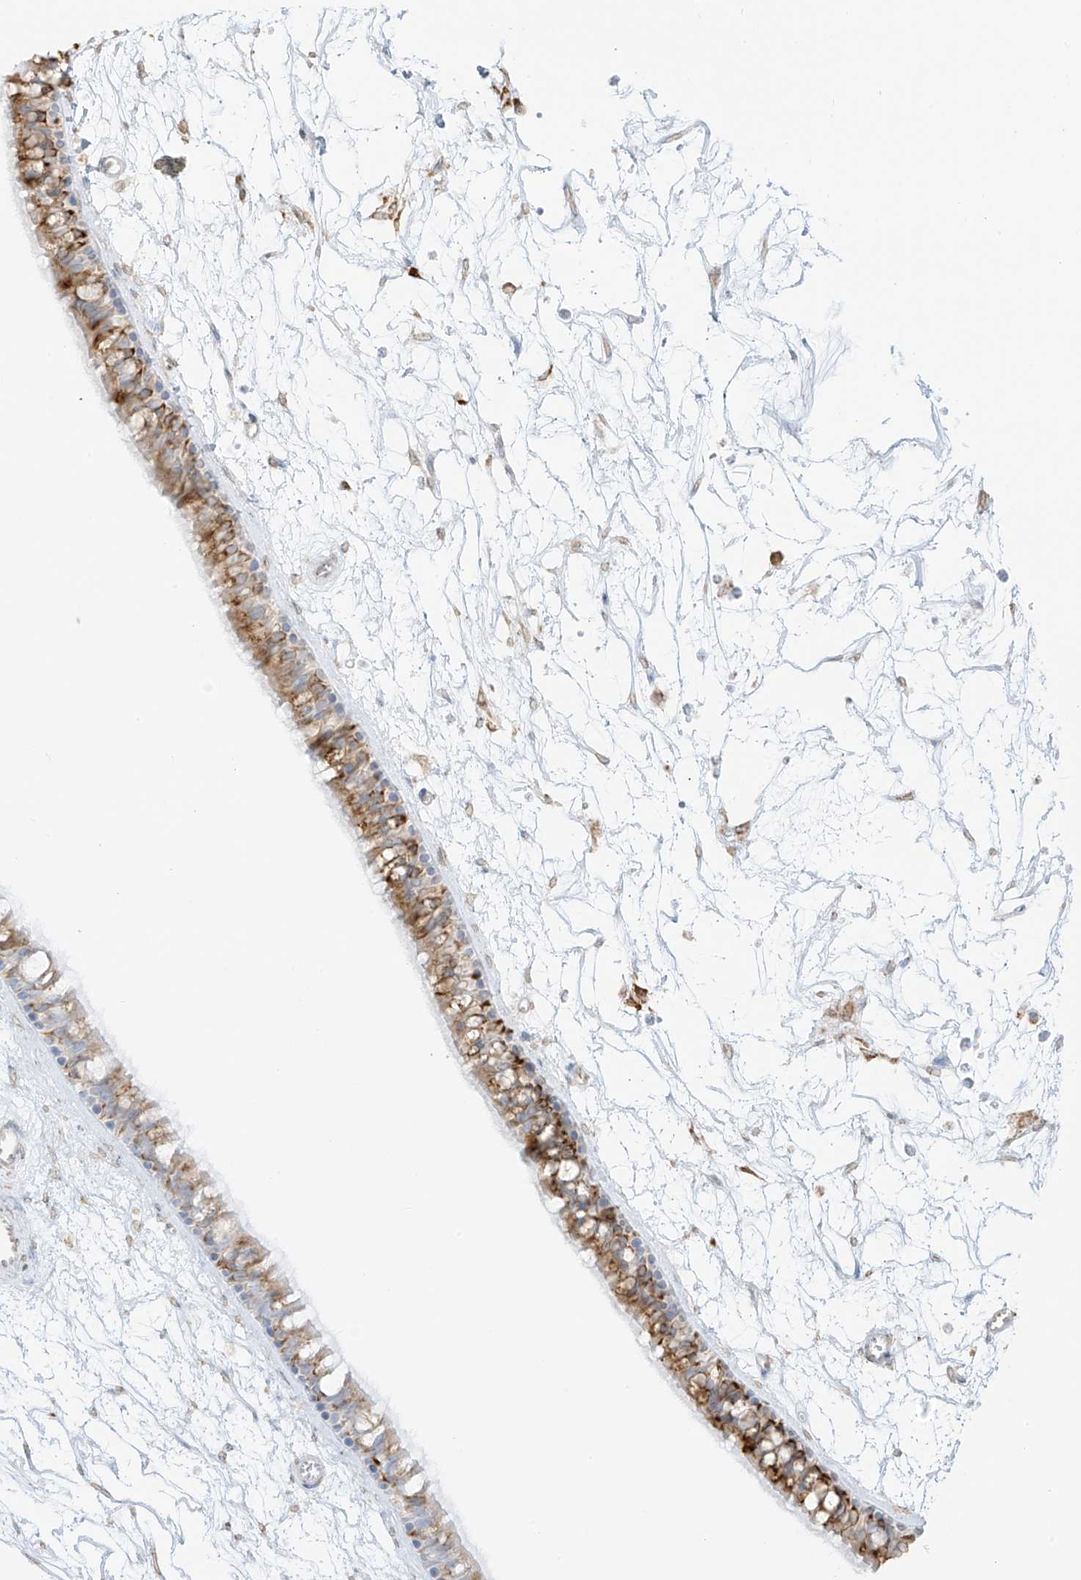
{"staining": {"intensity": "moderate", "quantity": "25%-75%", "location": "cytoplasmic/membranous"}, "tissue": "nasopharynx", "cell_type": "Respiratory epithelial cells", "image_type": "normal", "snomed": [{"axis": "morphology", "description": "Normal tissue, NOS"}, {"axis": "topography", "description": "Nasopharynx"}], "caption": "Immunohistochemistry photomicrograph of normal nasopharynx: nasopharynx stained using immunohistochemistry (IHC) demonstrates medium levels of moderate protein expression localized specifically in the cytoplasmic/membranous of respiratory epithelial cells, appearing as a cytoplasmic/membranous brown color.", "gene": "LRRC59", "patient": {"sex": "male", "age": 64}}